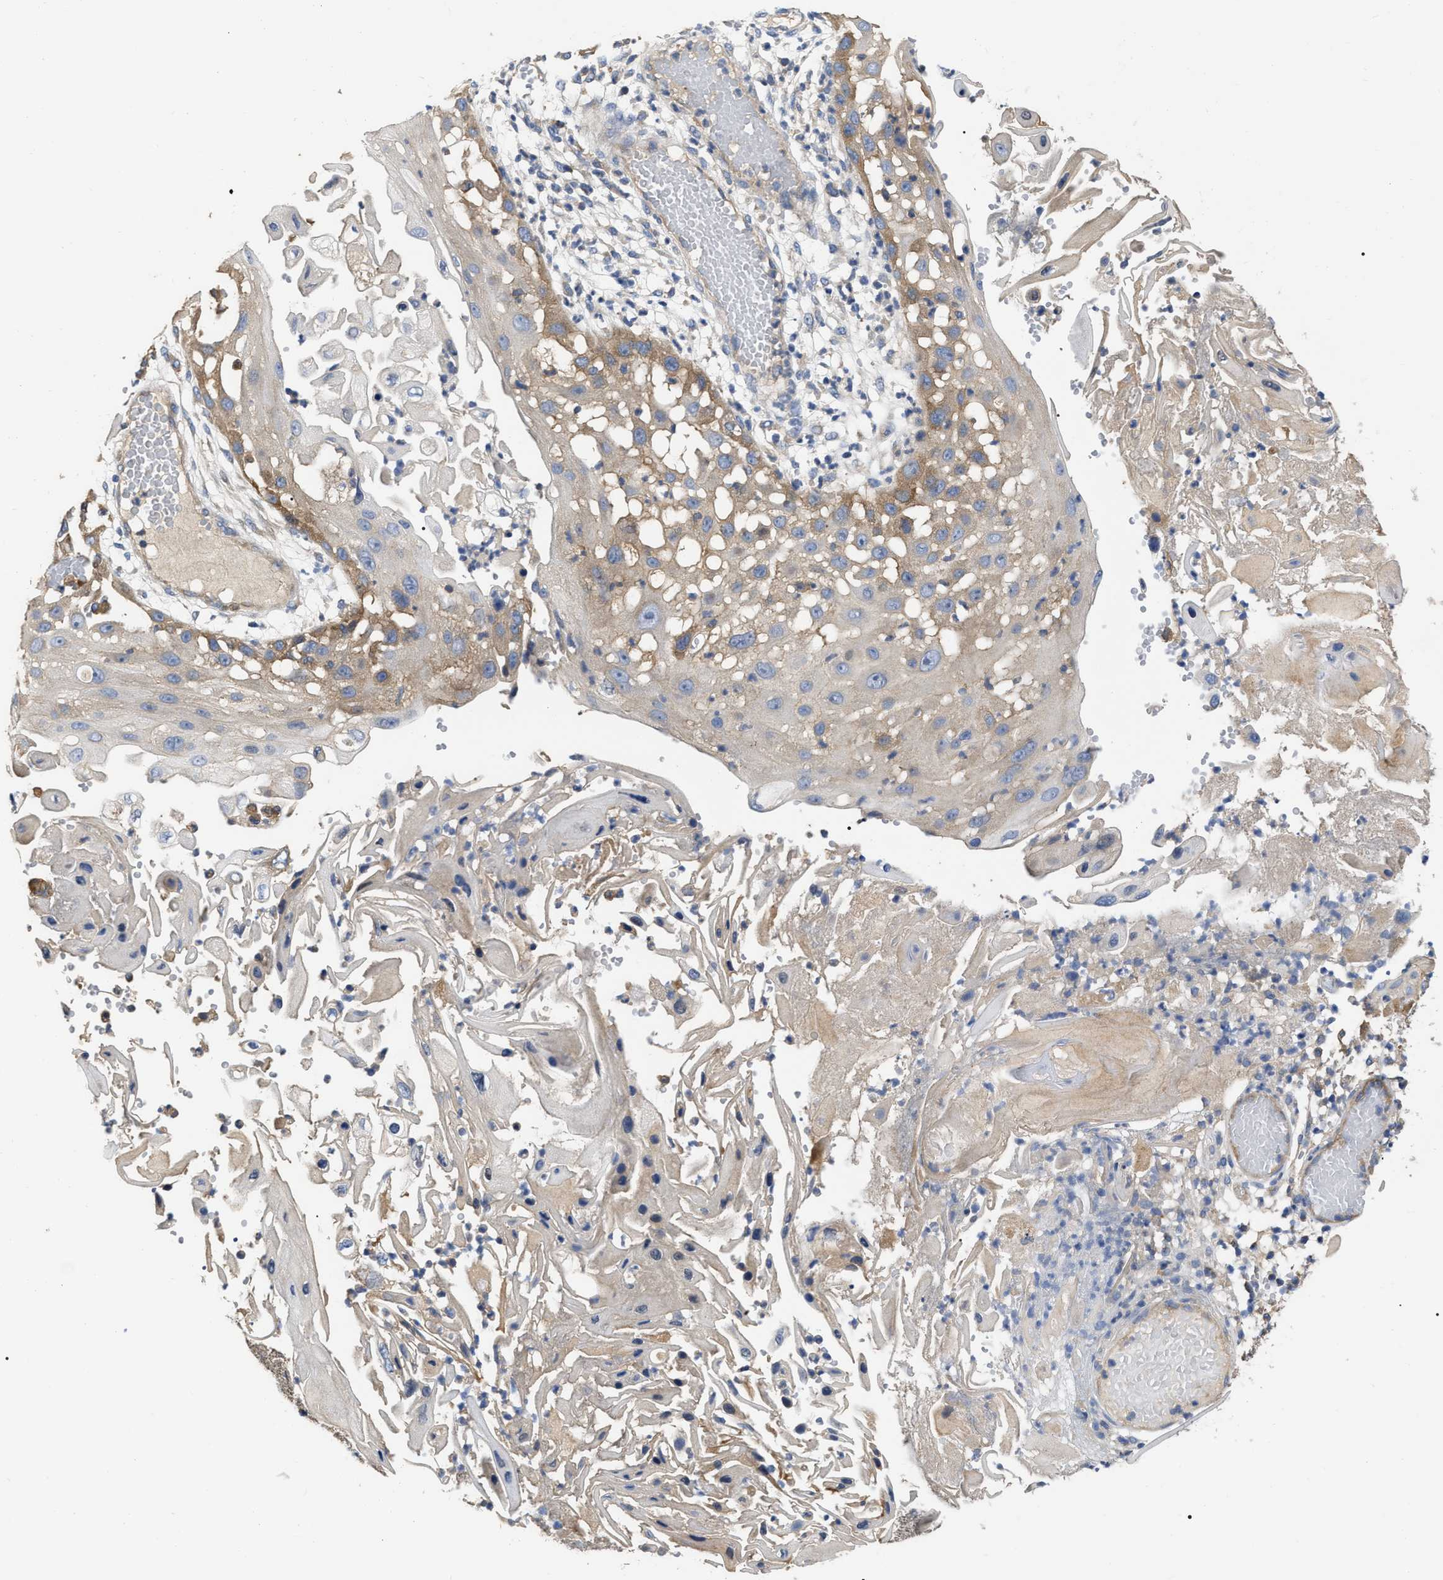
{"staining": {"intensity": "weak", "quantity": ">75%", "location": "cytoplasmic/membranous"}, "tissue": "skin cancer", "cell_type": "Tumor cells", "image_type": "cancer", "snomed": [{"axis": "morphology", "description": "Squamous cell carcinoma, NOS"}, {"axis": "topography", "description": "Skin"}], "caption": "IHC (DAB (3,3'-diaminobenzidine)) staining of skin cancer (squamous cell carcinoma) displays weak cytoplasmic/membranous protein positivity in approximately >75% of tumor cells.", "gene": "RAP1GDS1", "patient": {"sex": "female", "age": 44}}